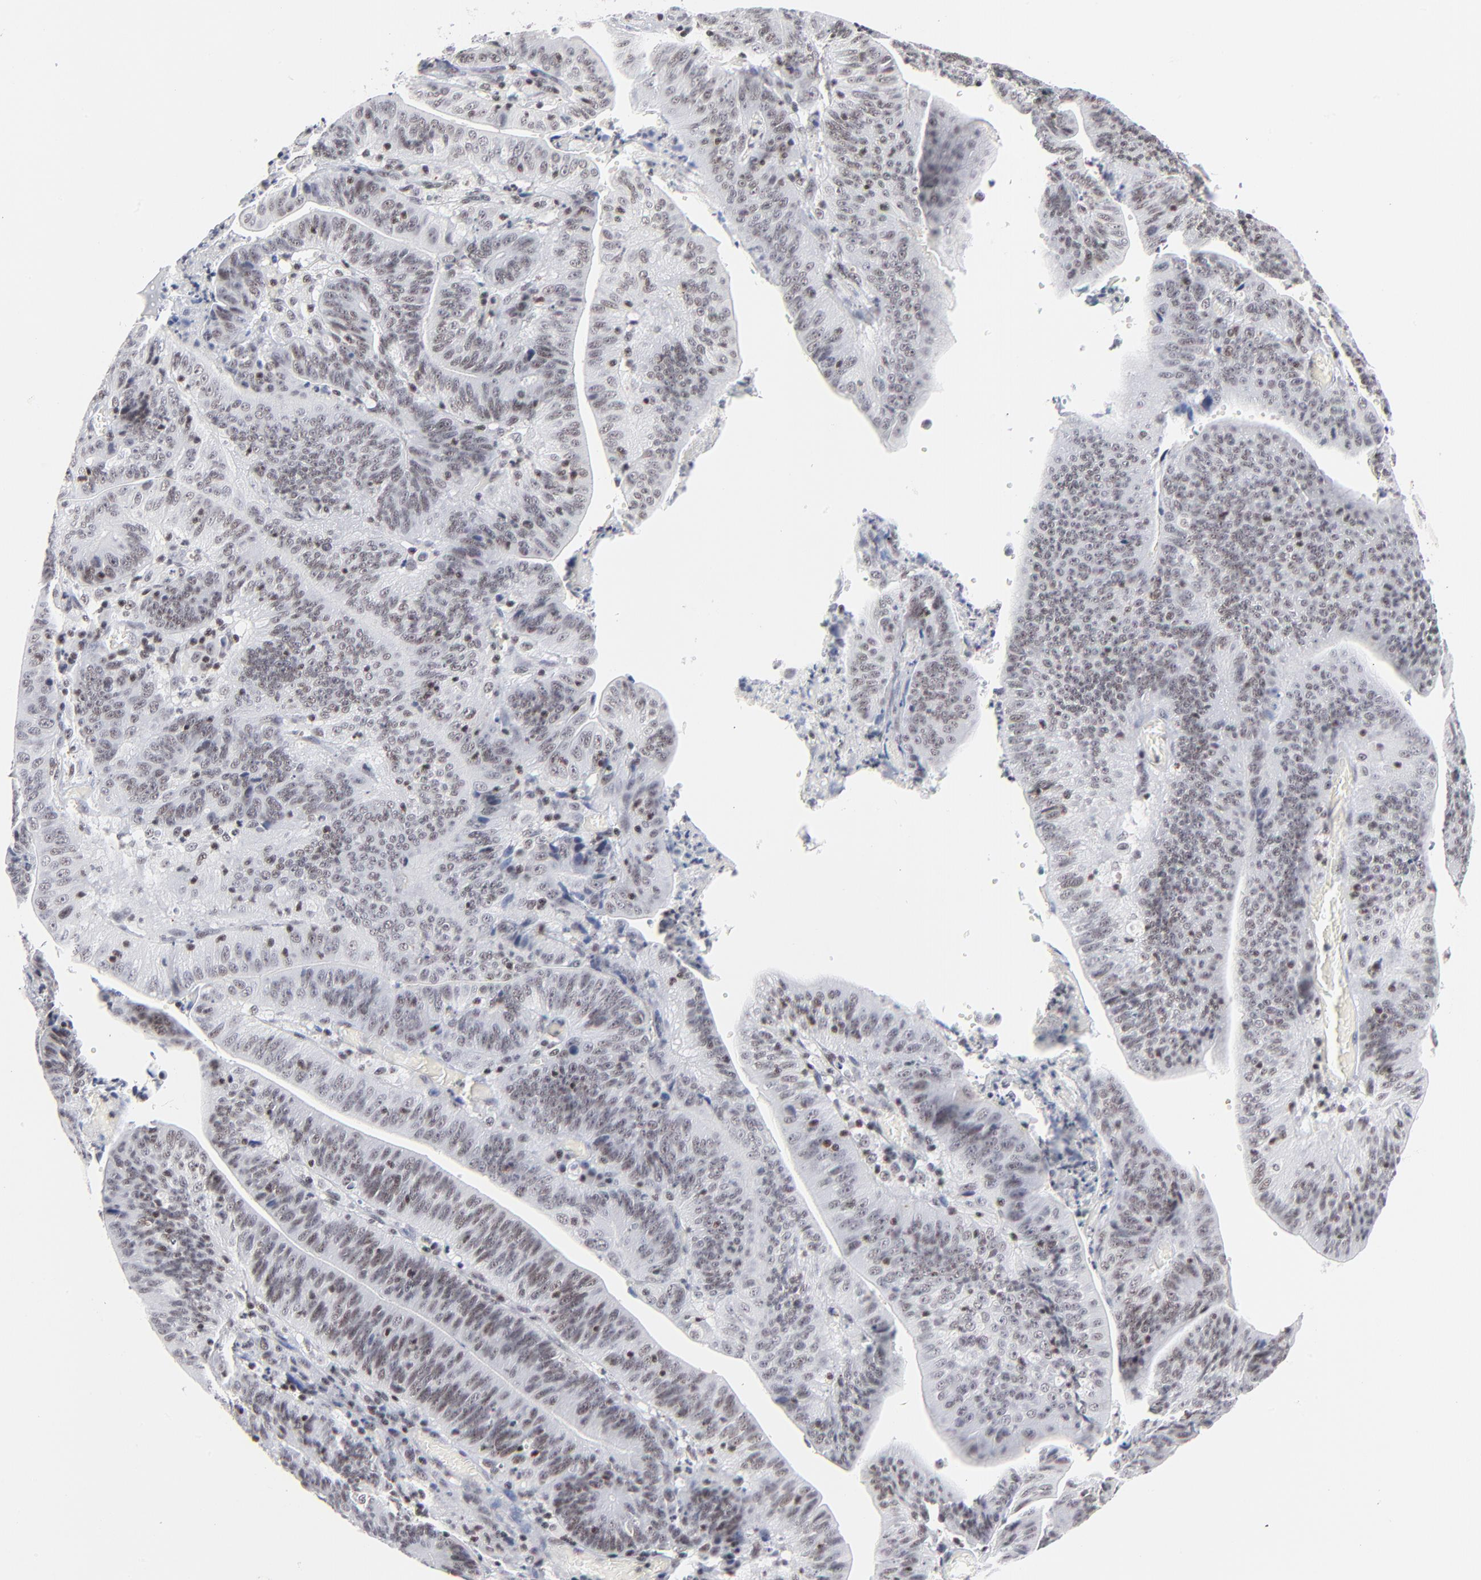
{"staining": {"intensity": "weak", "quantity": "<25%", "location": "nuclear"}, "tissue": "stomach cancer", "cell_type": "Tumor cells", "image_type": "cancer", "snomed": [{"axis": "morphology", "description": "Adenocarcinoma, NOS"}, {"axis": "topography", "description": "Stomach, lower"}], "caption": "This is an IHC micrograph of stomach adenocarcinoma. There is no positivity in tumor cells.", "gene": "ZNF143", "patient": {"sex": "female", "age": 86}}